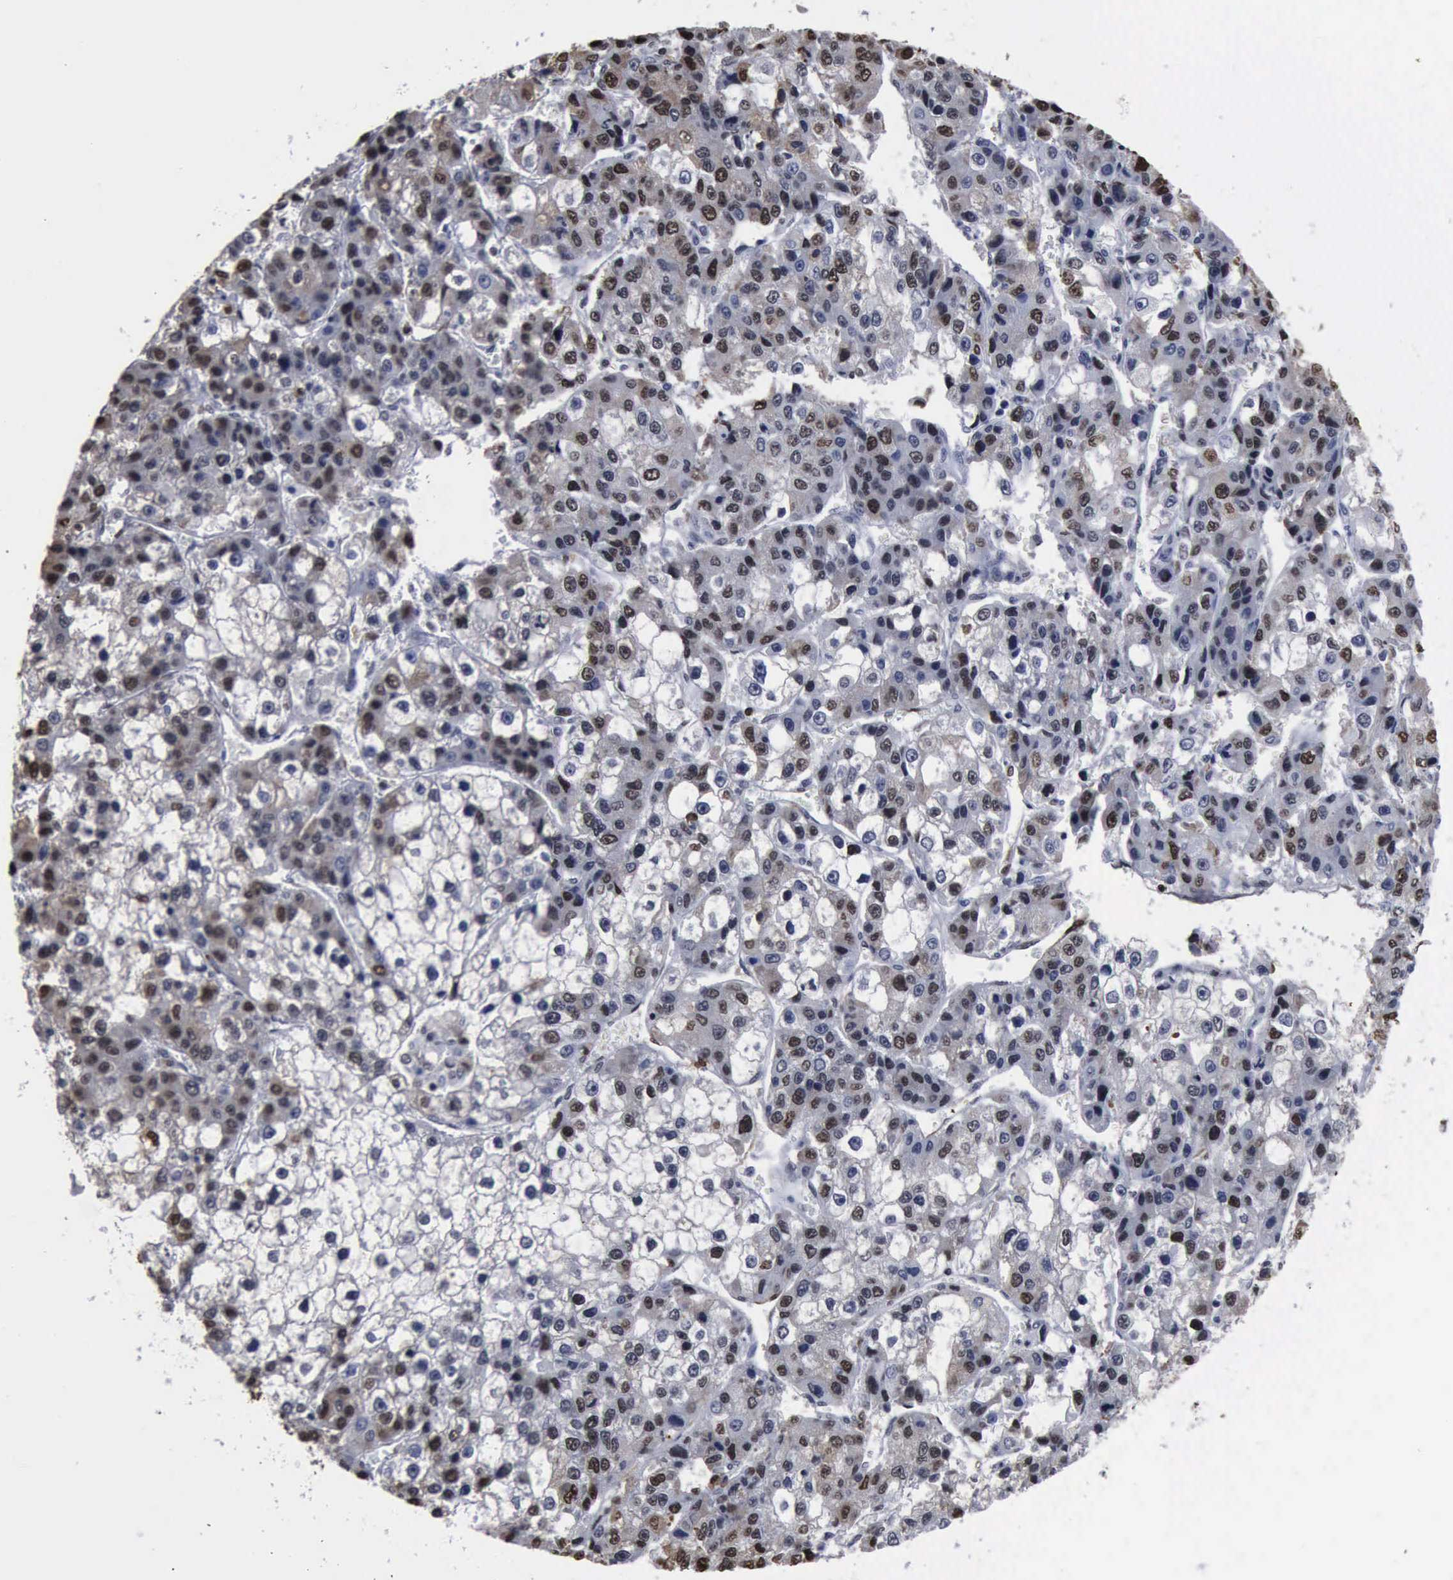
{"staining": {"intensity": "moderate", "quantity": "25%-75%", "location": "nuclear"}, "tissue": "liver cancer", "cell_type": "Tumor cells", "image_type": "cancer", "snomed": [{"axis": "morphology", "description": "Carcinoma, Hepatocellular, NOS"}, {"axis": "topography", "description": "Liver"}], "caption": "Immunohistochemical staining of human liver hepatocellular carcinoma exhibits moderate nuclear protein expression in approximately 25%-75% of tumor cells.", "gene": "PCNA", "patient": {"sex": "female", "age": 66}}